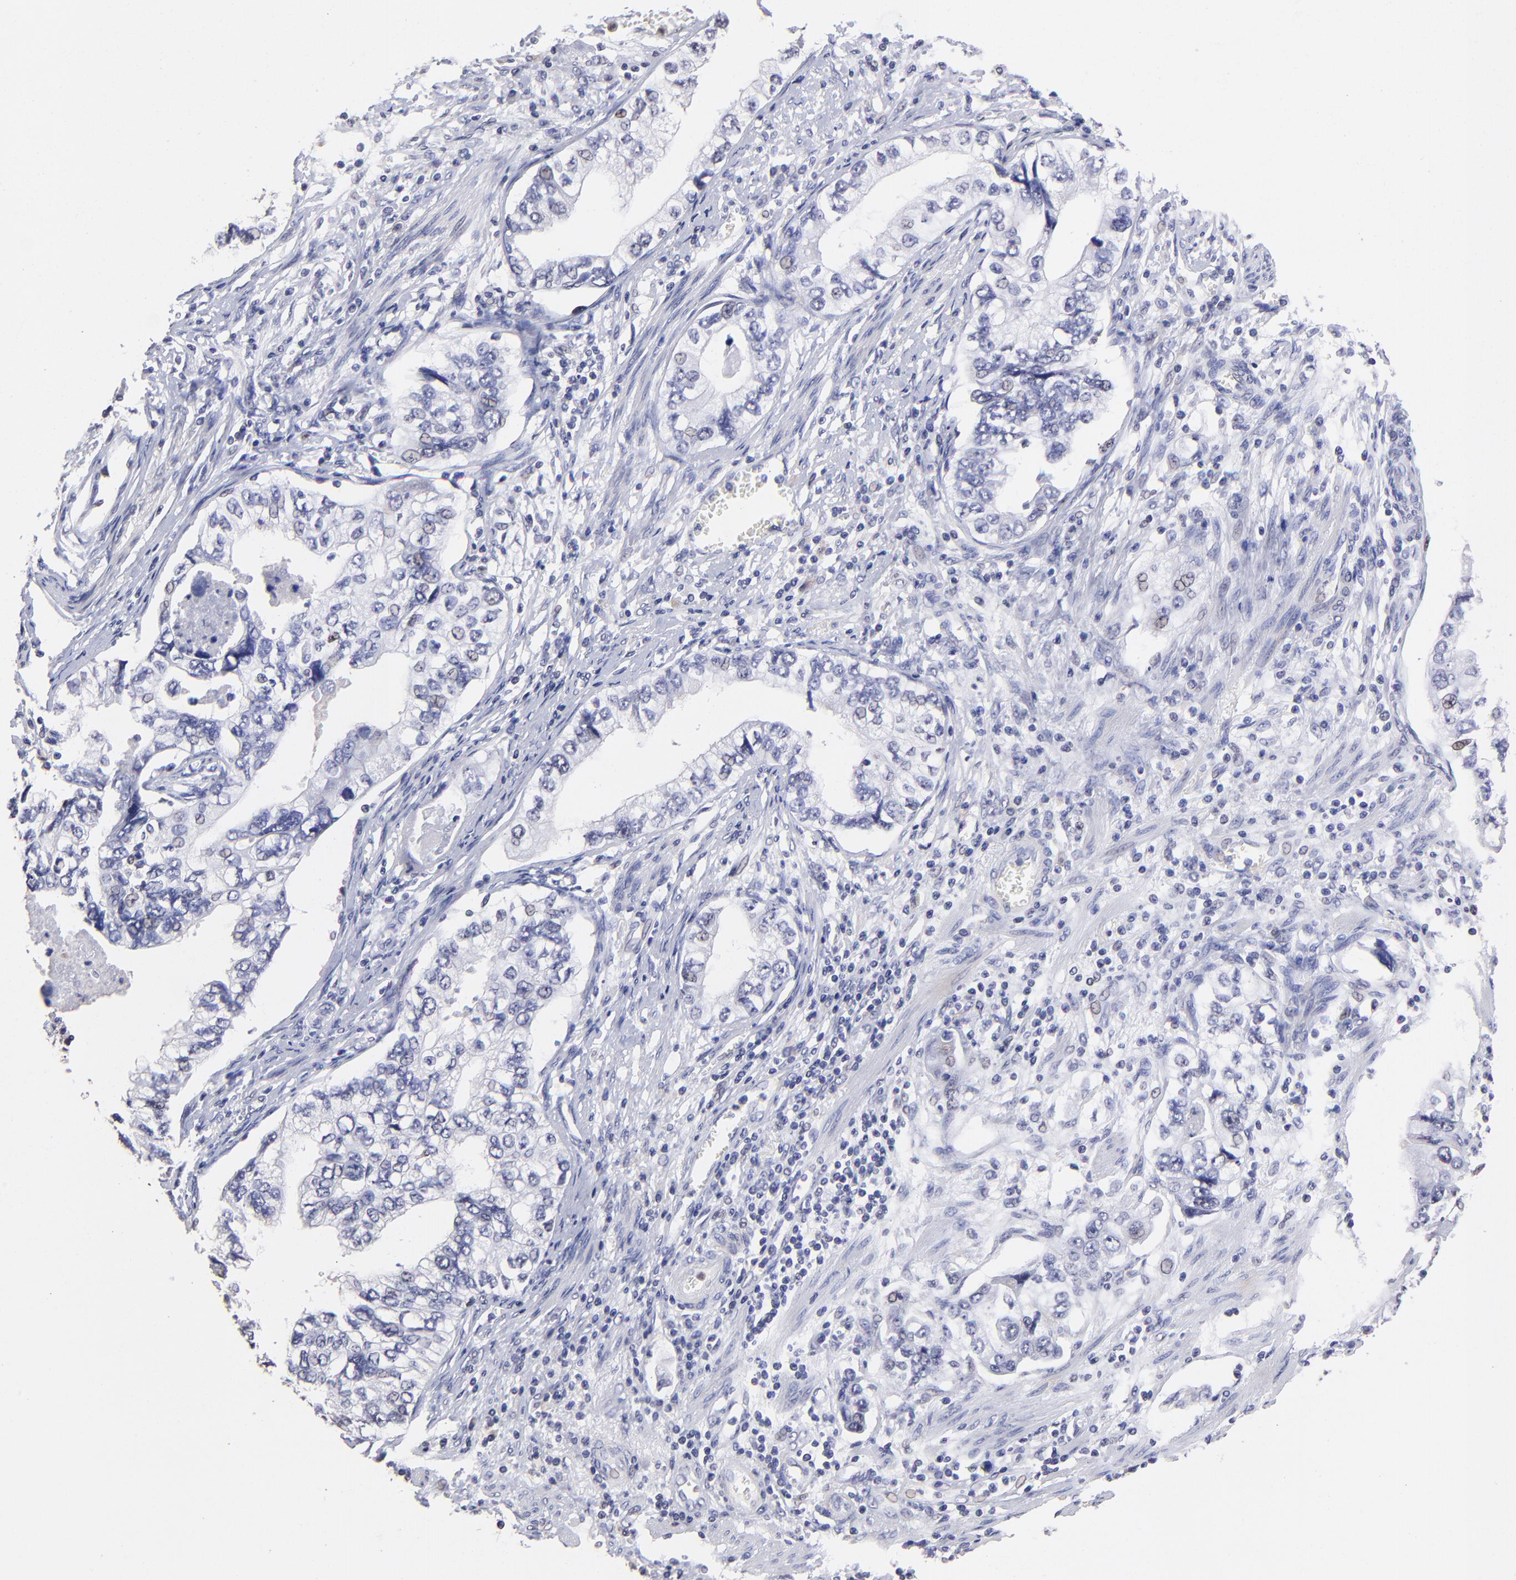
{"staining": {"intensity": "weak", "quantity": "<25%", "location": "nuclear"}, "tissue": "stomach cancer", "cell_type": "Tumor cells", "image_type": "cancer", "snomed": [{"axis": "morphology", "description": "Adenocarcinoma, NOS"}, {"axis": "topography", "description": "Pancreas"}, {"axis": "topography", "description": "Stomach, upper"}], "caption": "This is an IHC photomicrograph of stomach cancer (adenocarcinoma). There is no positivity in tumor cells.", "gene": "DNMT1", "patient": {"sex": "male", "age": 77}}